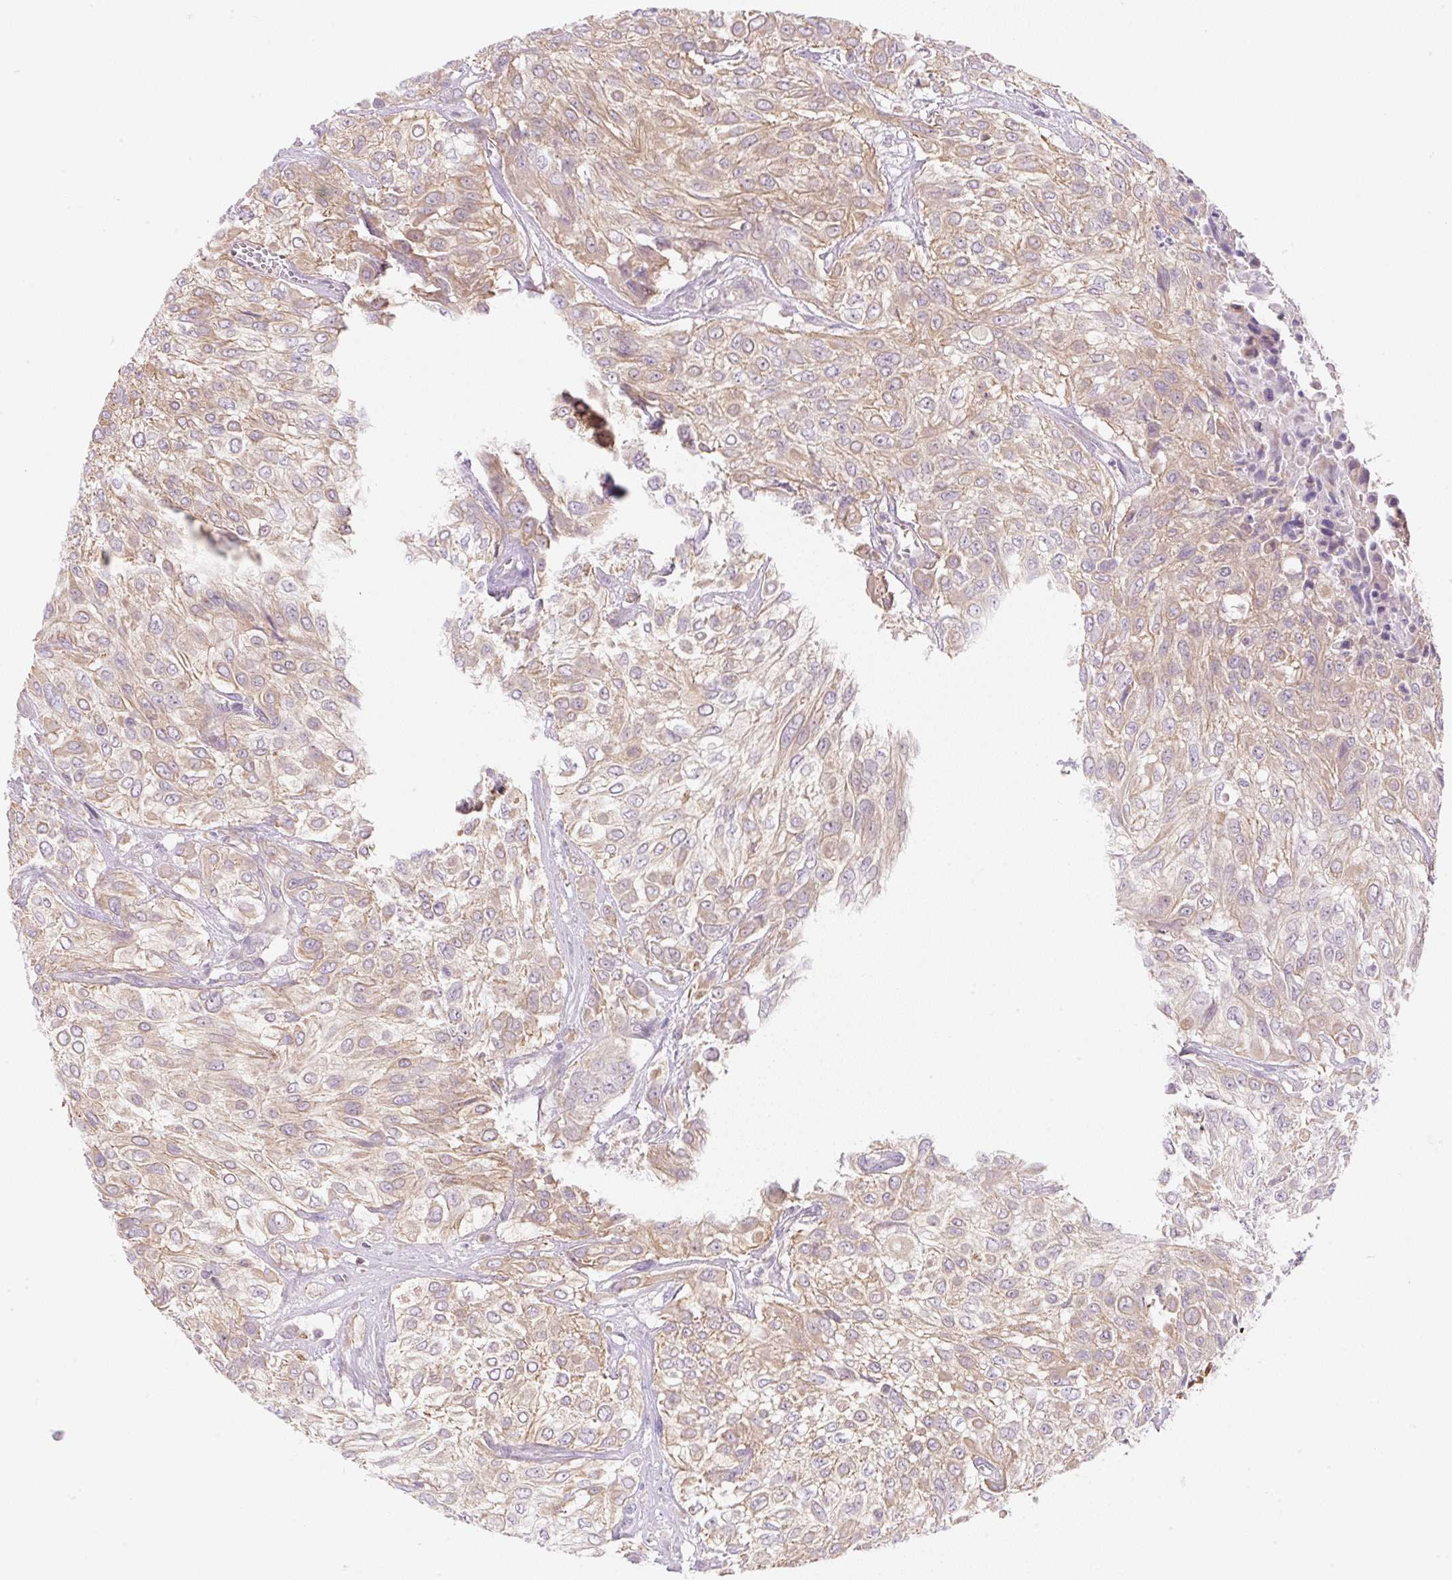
{"staining": {"intensity": "weak", "quantity": ">75%", "location": "cytoplasmic/membranous"}, "tissue": "urothelial cancer", "cell_type": "Tumor cells", "image_type": "cancer", "snomed": [{"axis": "morphology", "description": "Urothelial carcinoma, High grade"}, {"axis": "topography", "description": "Urinary bladder"}], "caption": "Urothelial carcinoma (high-grade) stained with DAB immunohistochemistry (IHC) reveals low levels of weak cytoplasmic/membranous positivity in approximately >75% of tumor cells.", "gene": "OMA1", "patient": {"sex": "male", "age": 57}}